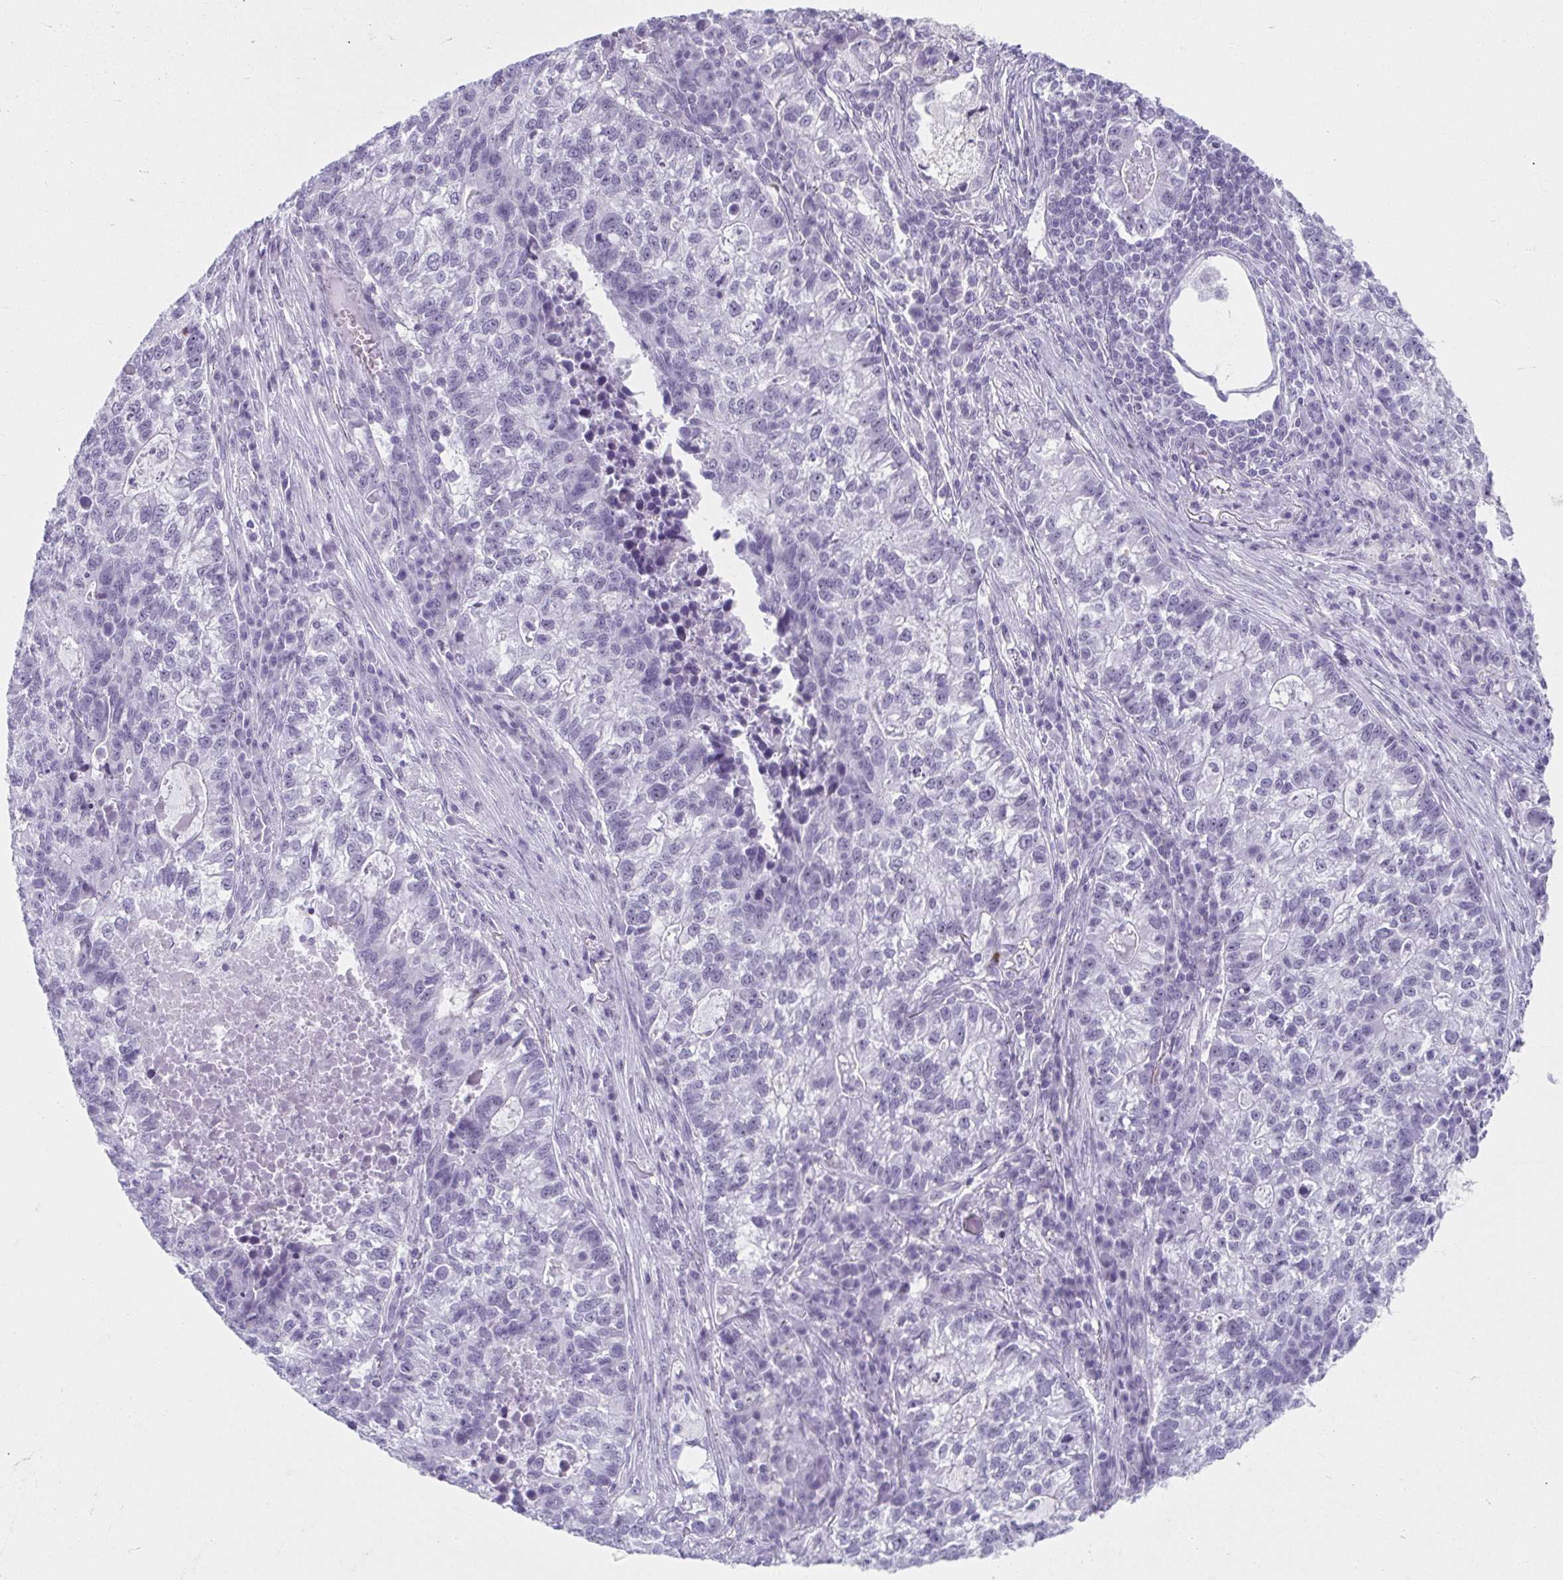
{"staining": {"intensity": "negative", "quantity": "none", "location": "none"}, "tissue": "lung cancer", "cell_type": "Tumor cells", "image_type": "cancer", "snomed": [{"axis": "morphology", "description": "Adenocarcinoma, NOS"}, {"axis": "topography", "description": "Lung"}], "caption": "Immunohistochemistry photomicrograph of adenocarcinoma (lung) stained for a protein (brown), which reveals no positivity in tumor cells.", "gene": "MOBP", "patient": {"sex": "male", "age": 57}}